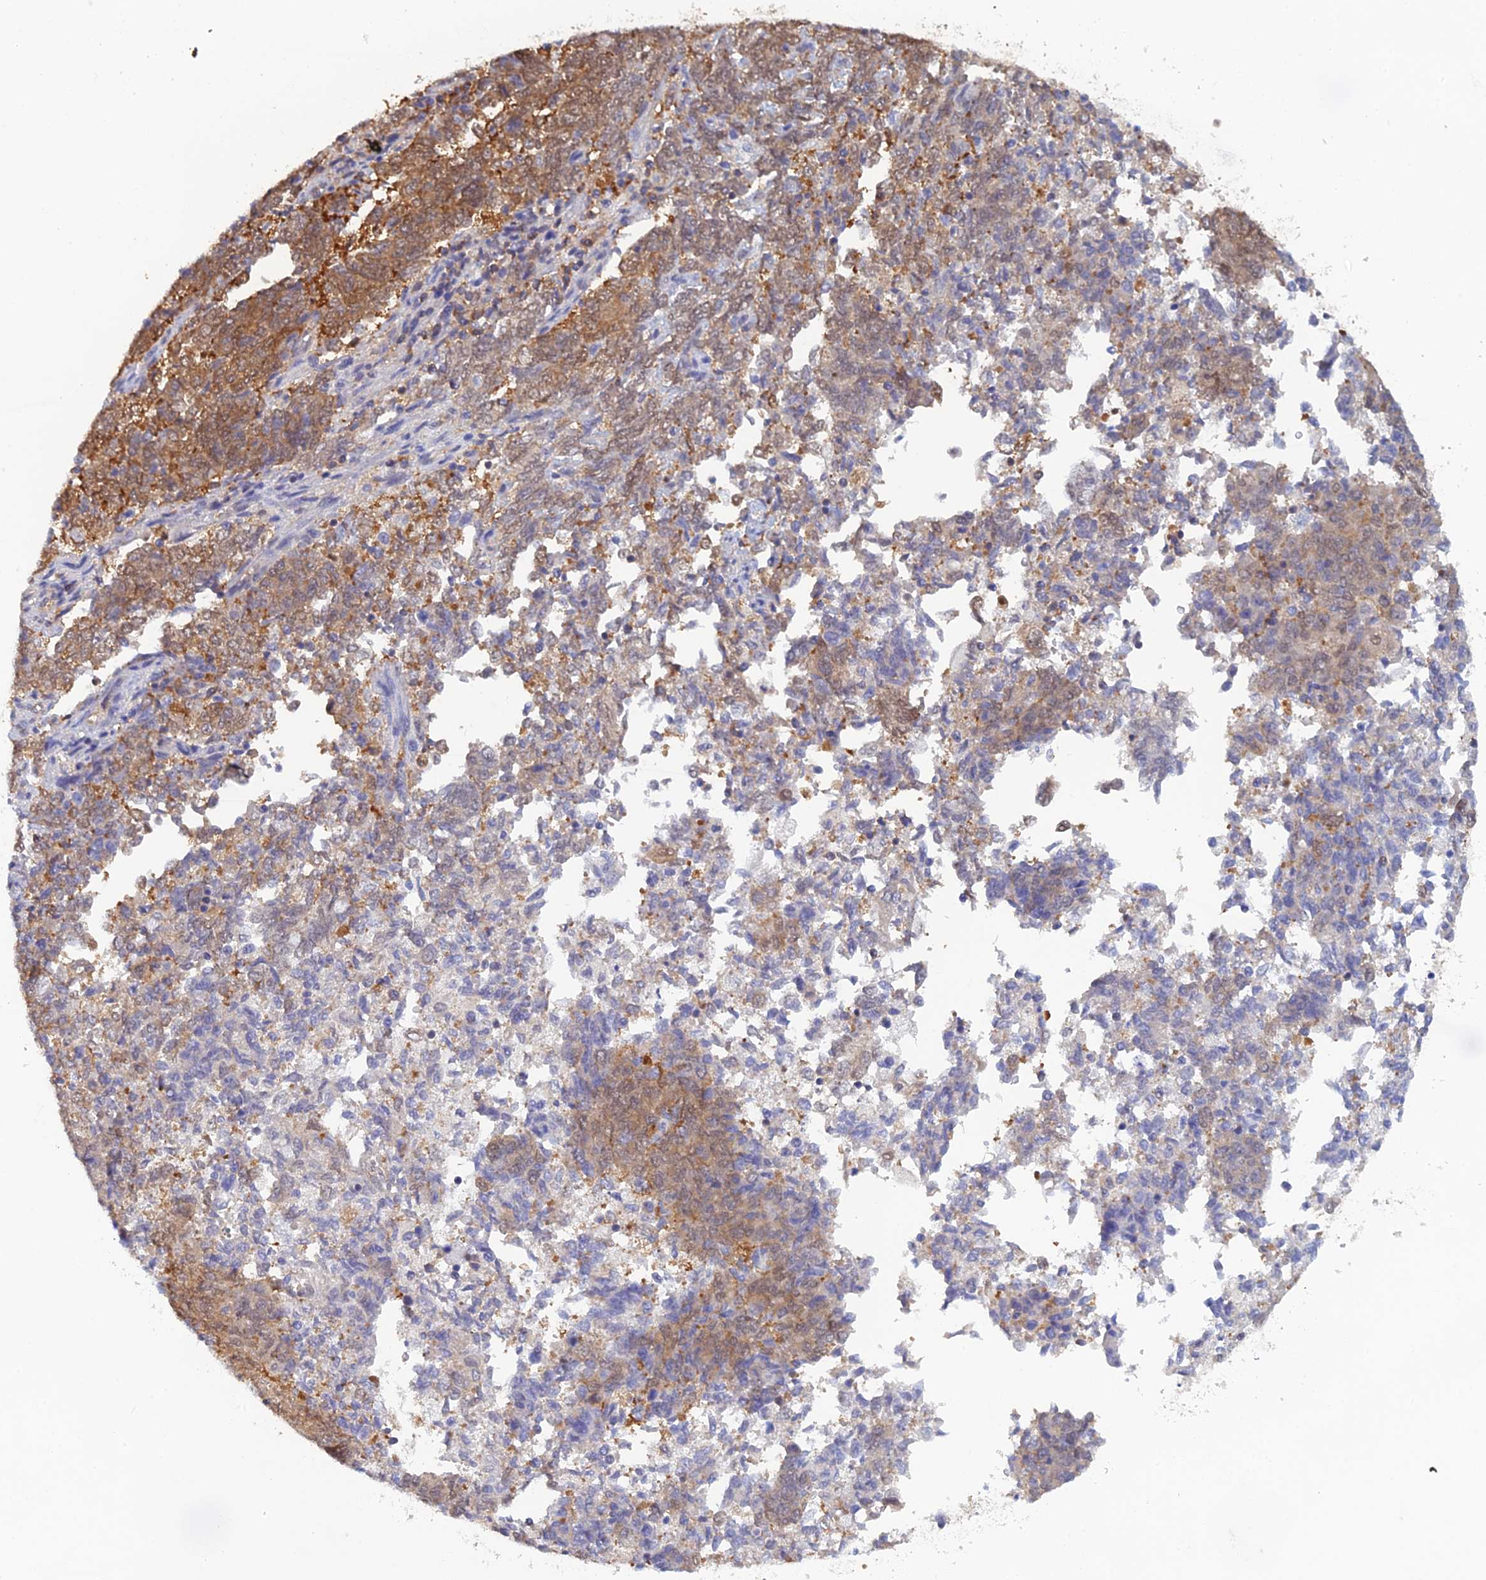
{"staining": {"intensity": "moderate", "quantity": "25%-75%", "location": "cytoplasmic/membranous,nuclear"}, "tissue": "endometrial cancer", "cell_type": "Tumor cells", "image_type": "cancer", "snomed": [{"axis": "morphology", "description": "Adenocarcinoma, NOS"}, {"axis": "topography", "description": "Endometrium"}], "caption": "DAB immunohistochemical staining of endometrial cancer (adenocarcinoma) exhibits moderate cytoplasmic/membranous and nuclear protein staining in approximately 25%-75% of tumor cells. (DAB (3,3'-diaminobenzidine) = brown stain, brightfield microscopy at high magnification).", "gene": "HINT1", "patient": {"sex": "female", "age": 80}}